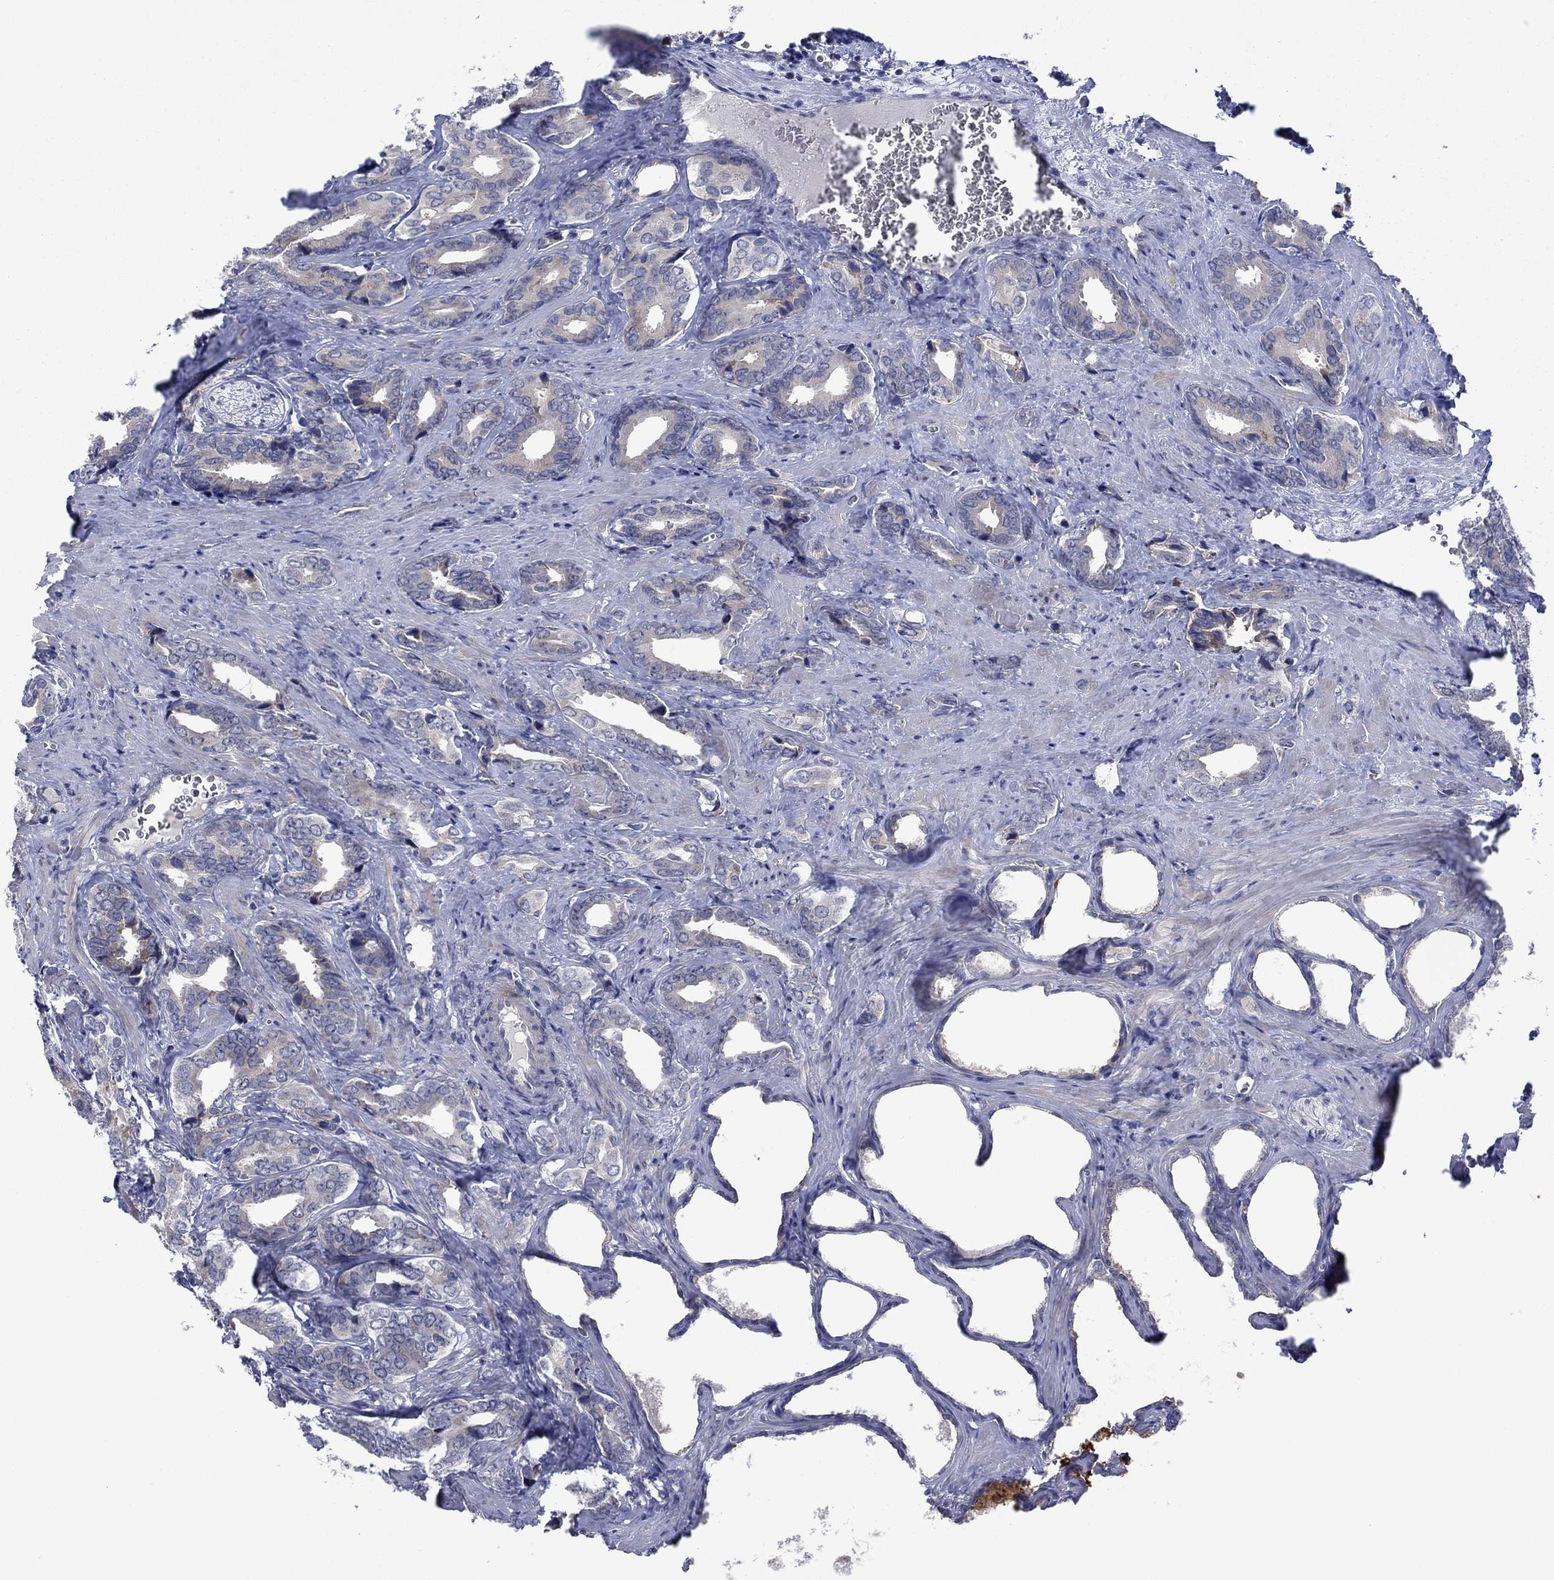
{"staining": {"intensity": "negative", "quantity": "none", "location": "none"}, "tissue": "prostate cancer", "cell_type": "Tumor cells", "image_type": "cancer", "snomed": [{"axis": "morphology", "description": "Adenocarcinoma, NOS"}, {"axis": "topography", "description": "Prostate"}], "caption": "Tumor cells show no significant protein expression in prostate adenocarcinoma.", "gene": "FURIN", "patient": {"sex": "male", "age": 66}}